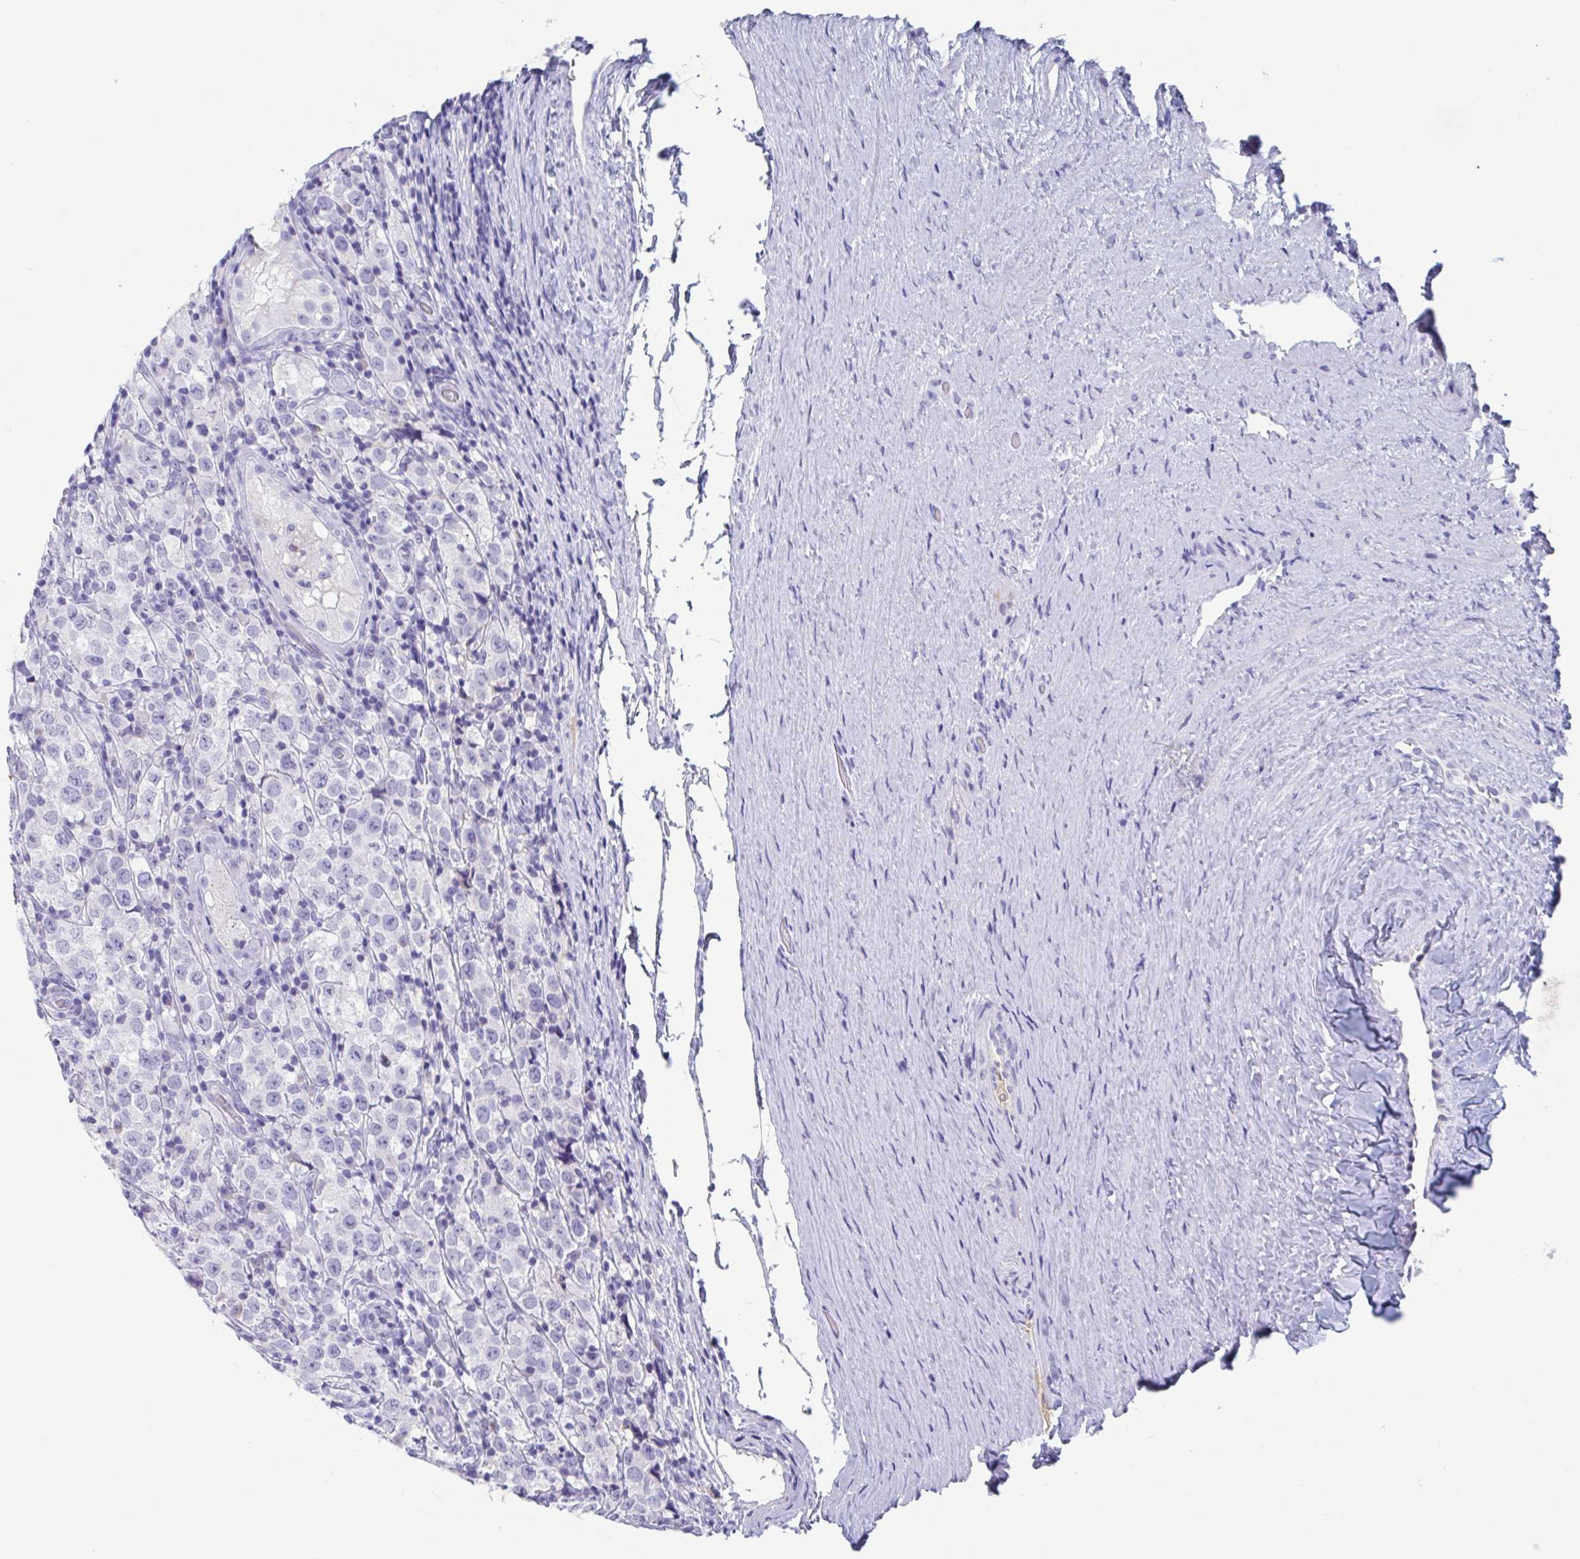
{"staining": {"intensity": "negative", "quantity": "none", "location": "none"}, "tissue": "testis cancer", "cell_type": "Tumor cells", "image_type": "cancer", "snomed": [{"axis": "morphology", "description": "Seminoma, NOS"}, {"axis": "morphology", "description": "Carcinoma, Embryonal, NOS"}, {"axis": "topography", "description": "Testis"}], "caption": "This photomicrograph is of testis cancer stained with immunohistochemistry to label a protein in brown with the nuclei are counter-stained blue. There is no staining in tumor cells.", "gene": "ZNHIT2", "patient": {"sex": "male", "age": 41}}